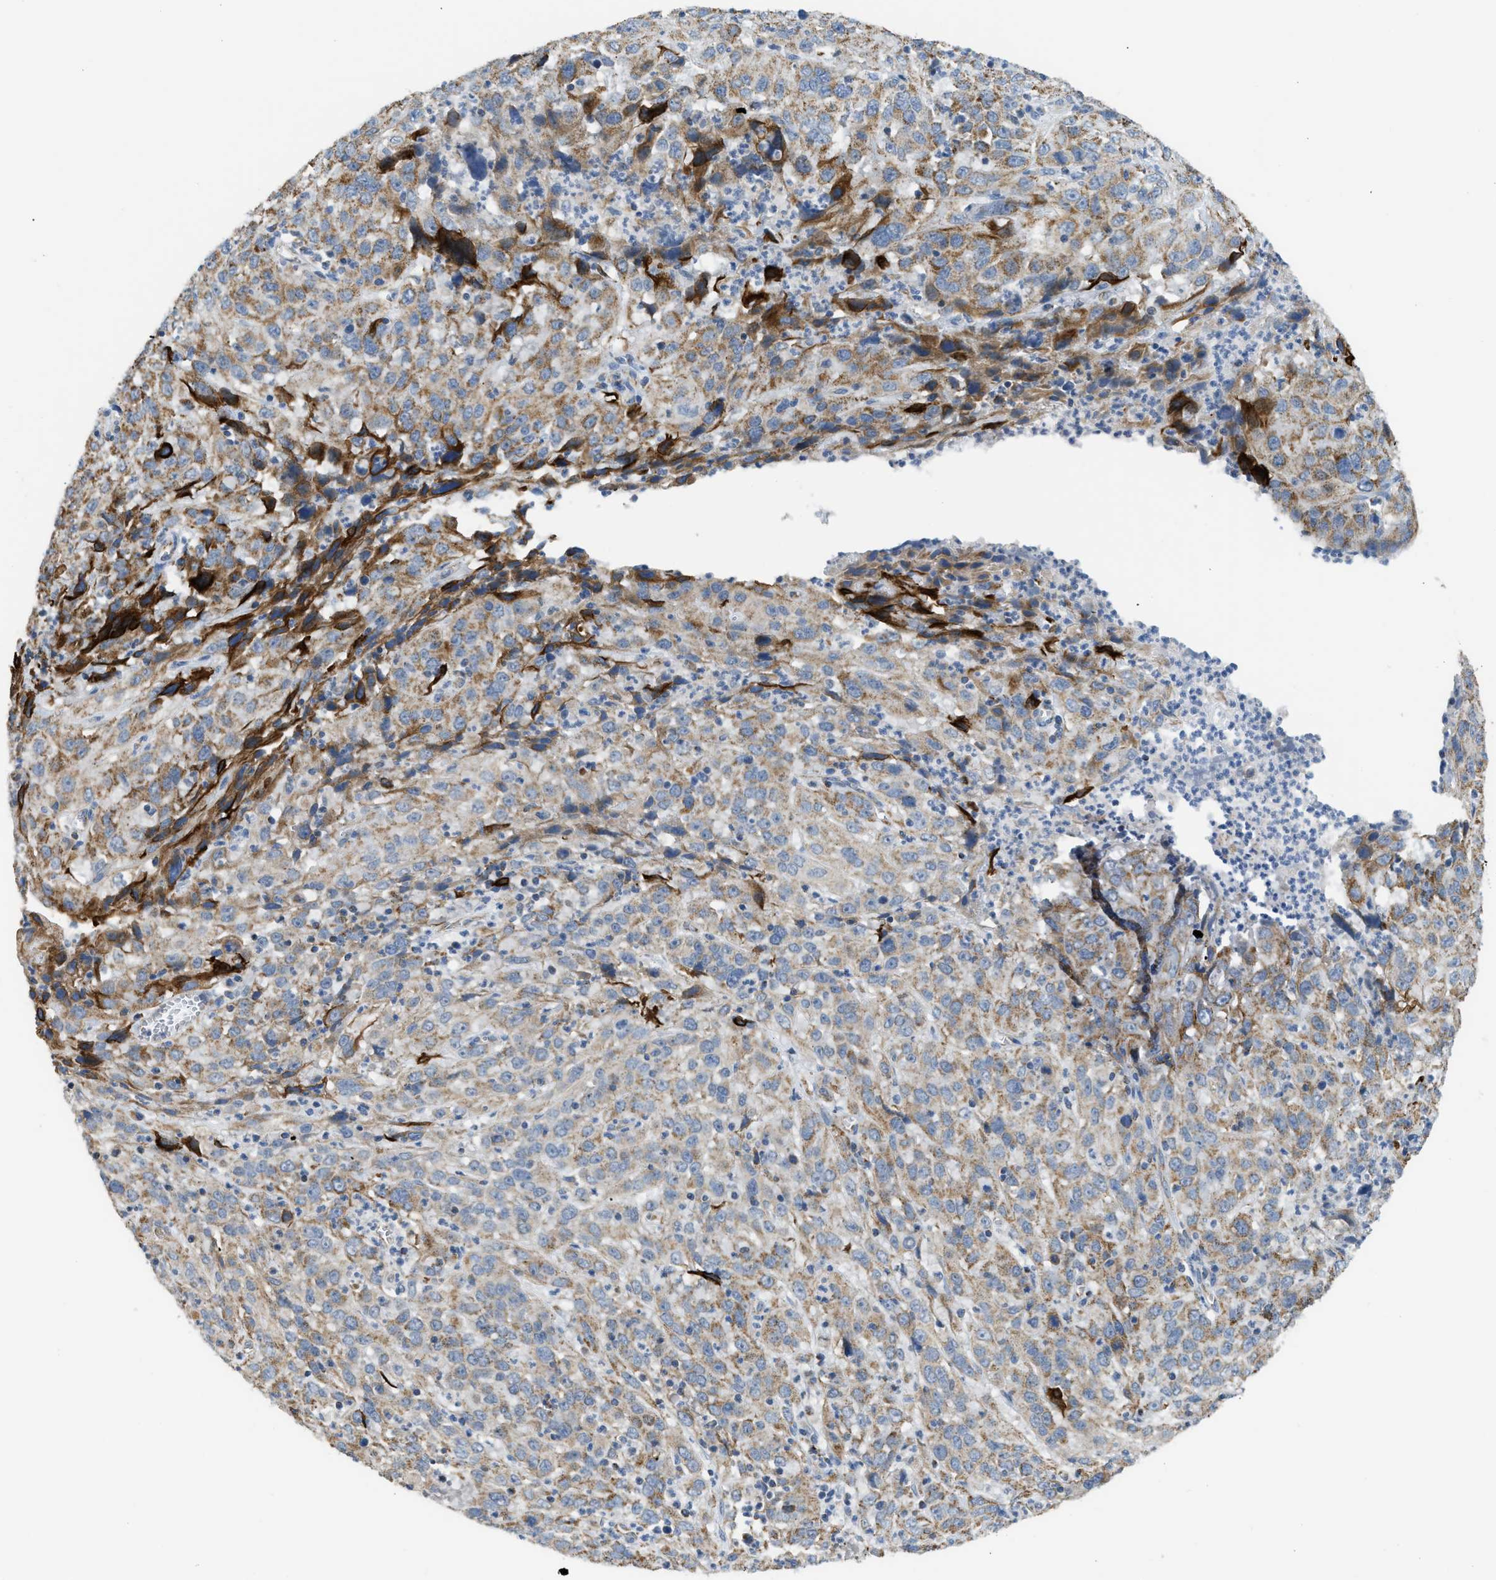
{"staining": {"intensity": "moderate", "quantity": ">75%", "location": "cytoplasmic/membranous"}, "tissue": "cervical cancer", "cell_type": "Tumor cells", "image_type": "cancer", "snomed": [{"axis": "morphology", "description": "Squamous cell carcinoma, NOS"}, {"axis": "topography", "description": "Cervix"}], "caption": "Cervical cancer (squamous cell carcinoma) stained with DAB (3,3'-diaminobenzidine) immunohistochemistry exhibits medium levels of moderate cytoplasmic/membranous positivity in approximately >75% of tumor cells.", "gene": "GOT2", "patient": {"sex": "female", "age": 32}}